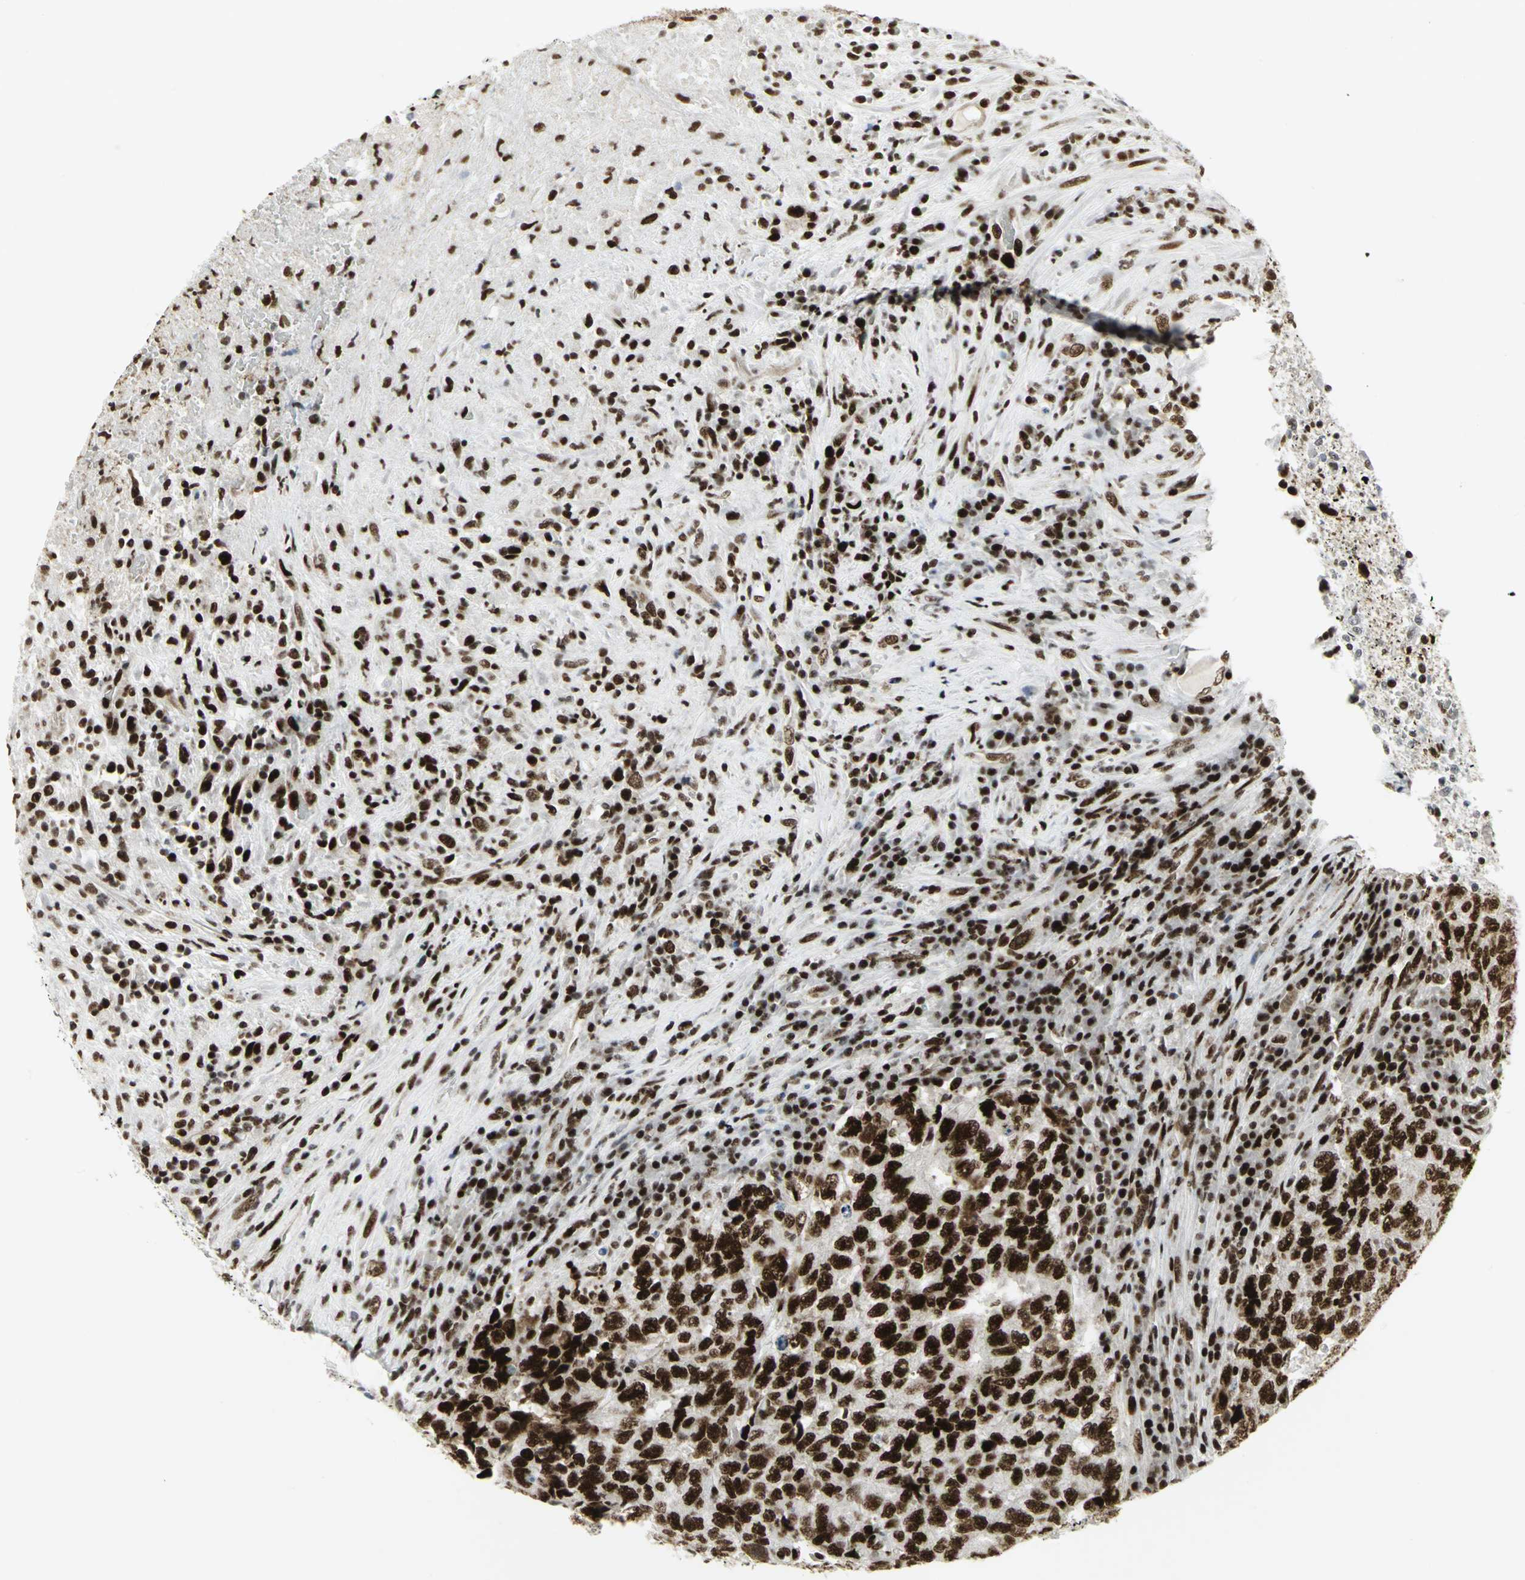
{"staining": {"intensity": "strong", "quantity": ">75%", "location": "nuclear"}, "tissue": "testis cancer", "cell_type": "Tumor cells", "image_type": "cancer", "snomed": [{"axis": "morphology", "description": "Necrosis, NOS"}, {"axis": "morphology", "description": "Carcinoma, Embryonal, NOS"}, {"axis": "topography", "description": "Testis"}], "caption": "This histopathology image reveals IHC staining of human testis cancer, with high strong nuclear staining in about >75% of tumor cells.", "gene": "SMARCA4", "patient": {"sex": "male", "age": 19}}